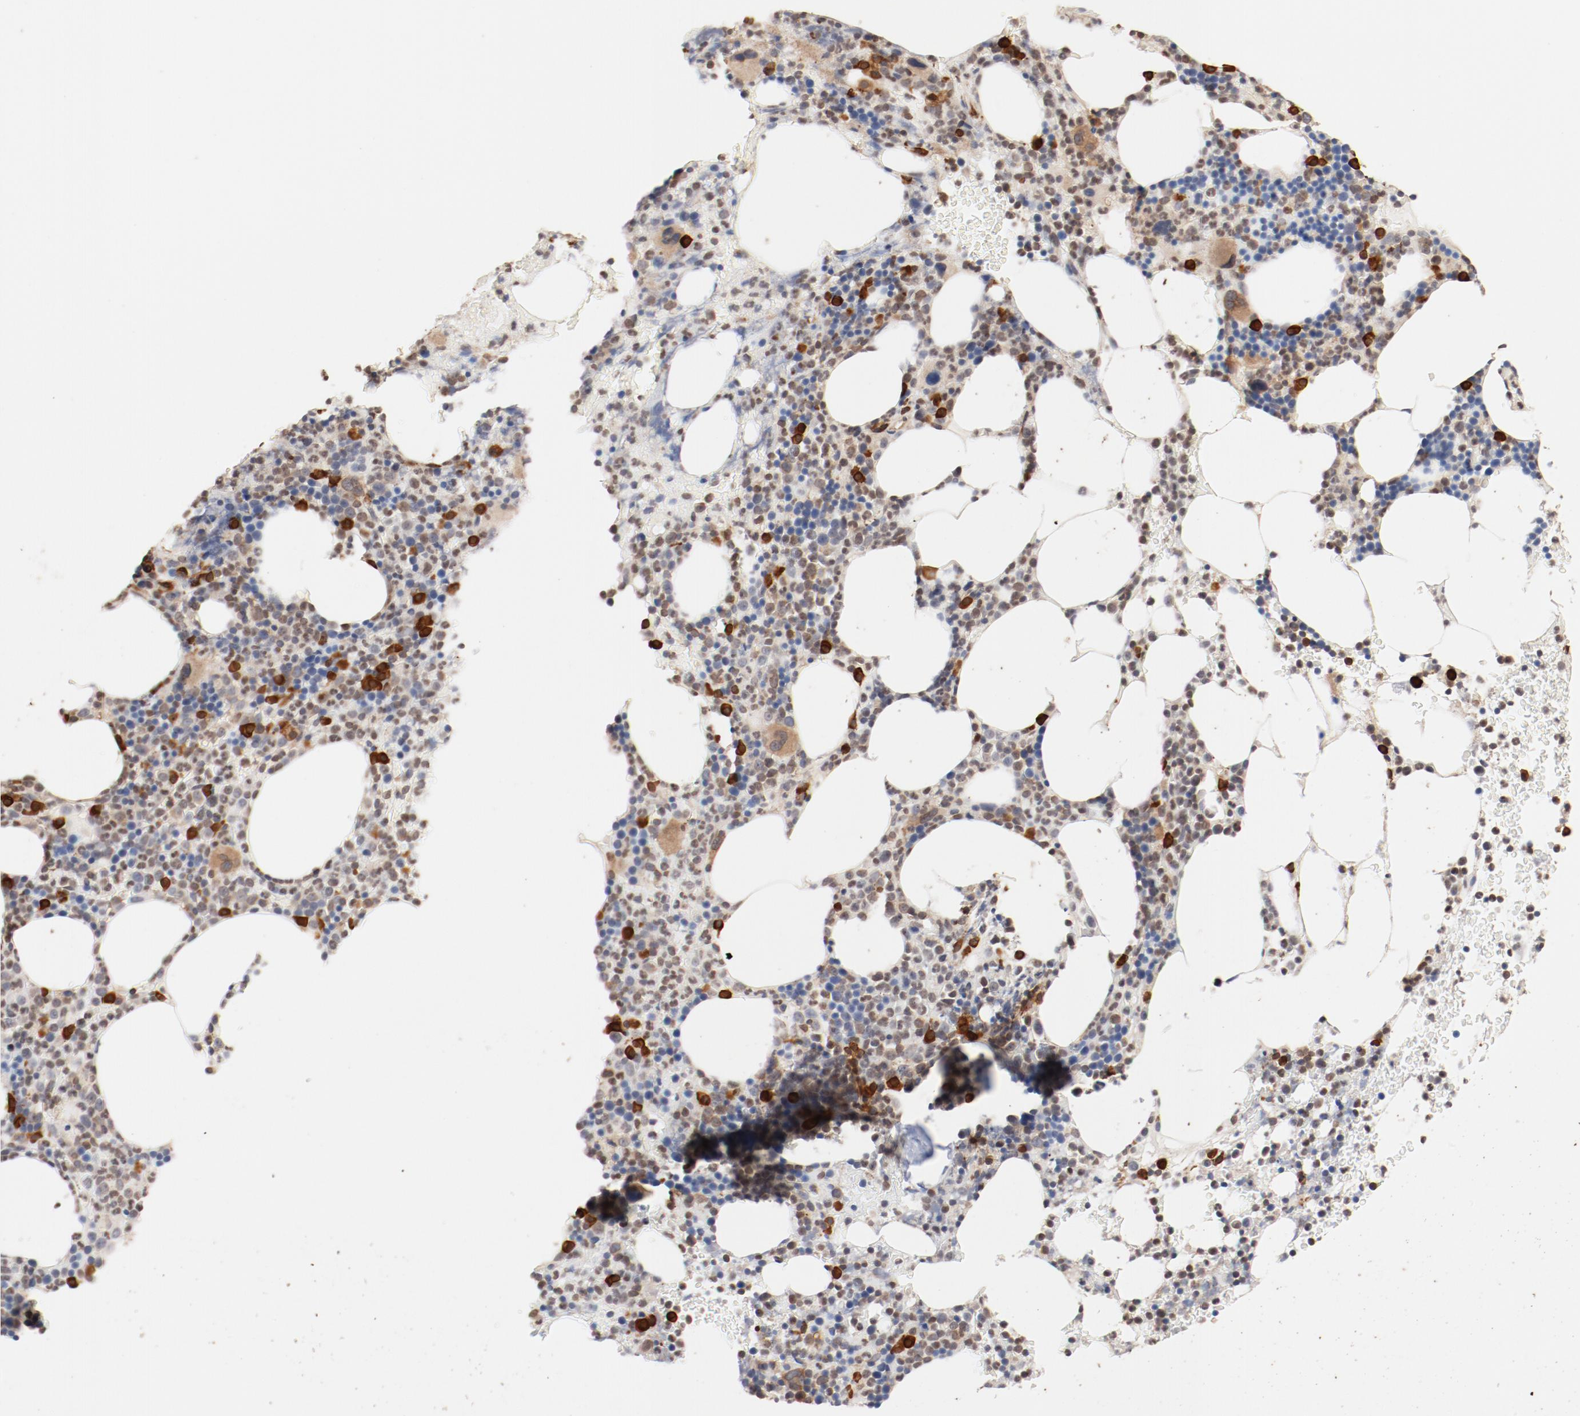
{"staining": {"intensity": "strong", "quantity": "<25%", "location": "cytoplasmic/membranous,nuclear"}, "tissue": "bone marrow", "cell_type": "Hematopoietic cells", "image_type": "normal", "snomed": [{"axis": "morphology", "description": "Normal tissue, NOS"}, {"axis": "topography", "description": "Bone marrow"}], "caption": "A micrograph of human bone marrow stained for a protein displays strong cytoplasmic/membranous,nuclear brown staining in hematopoietic cells. (DAB IHC with brightfield microscopy, high magnification).", "gene": "UBE2J1", "patient": {"sex": "female", "age": 66}}